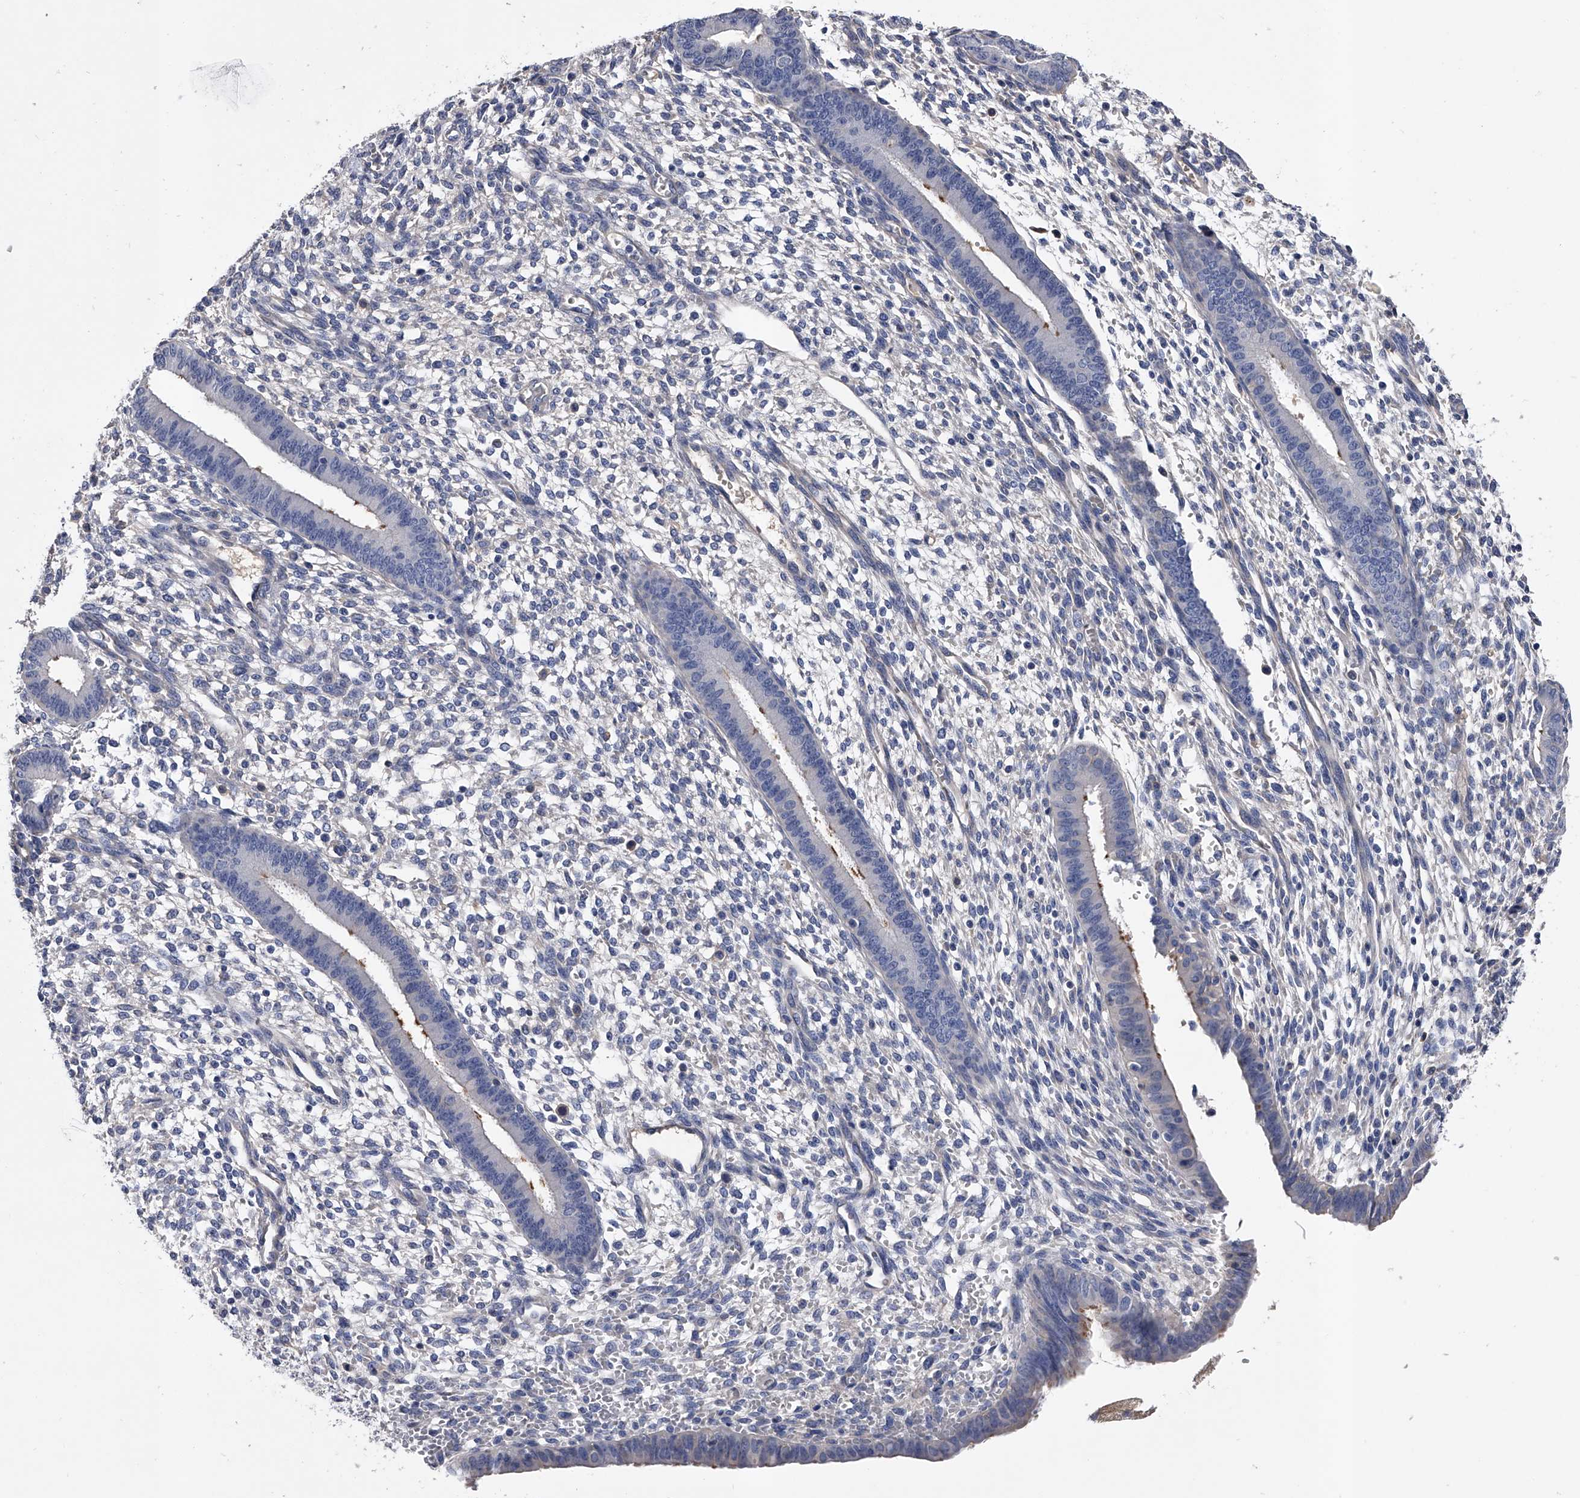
{"staining": {"intensity": "negative", "quantity": "none", "location": "none"}, "tissue": "endometrium", "cell_type": "Cells in endometrial stroma", "image_type": "normal", "snomed": [{"axis": "morphology", "description": "Normal tissue, NOS"}, {"axis": "topography", "description": "Endometrium"}], "caption": "Cells in endometrial stroma show no significant protein staining in unremarkable endometrium. (Stains: DAB (3,3'-diaminobenzidine) immunohistochemistry with hematoxylin counter stain, Microscopy: brightfield microscopy at high magnification).", "gene": "EFCAB7", "patient": {"sex": "female", "age": 46}}